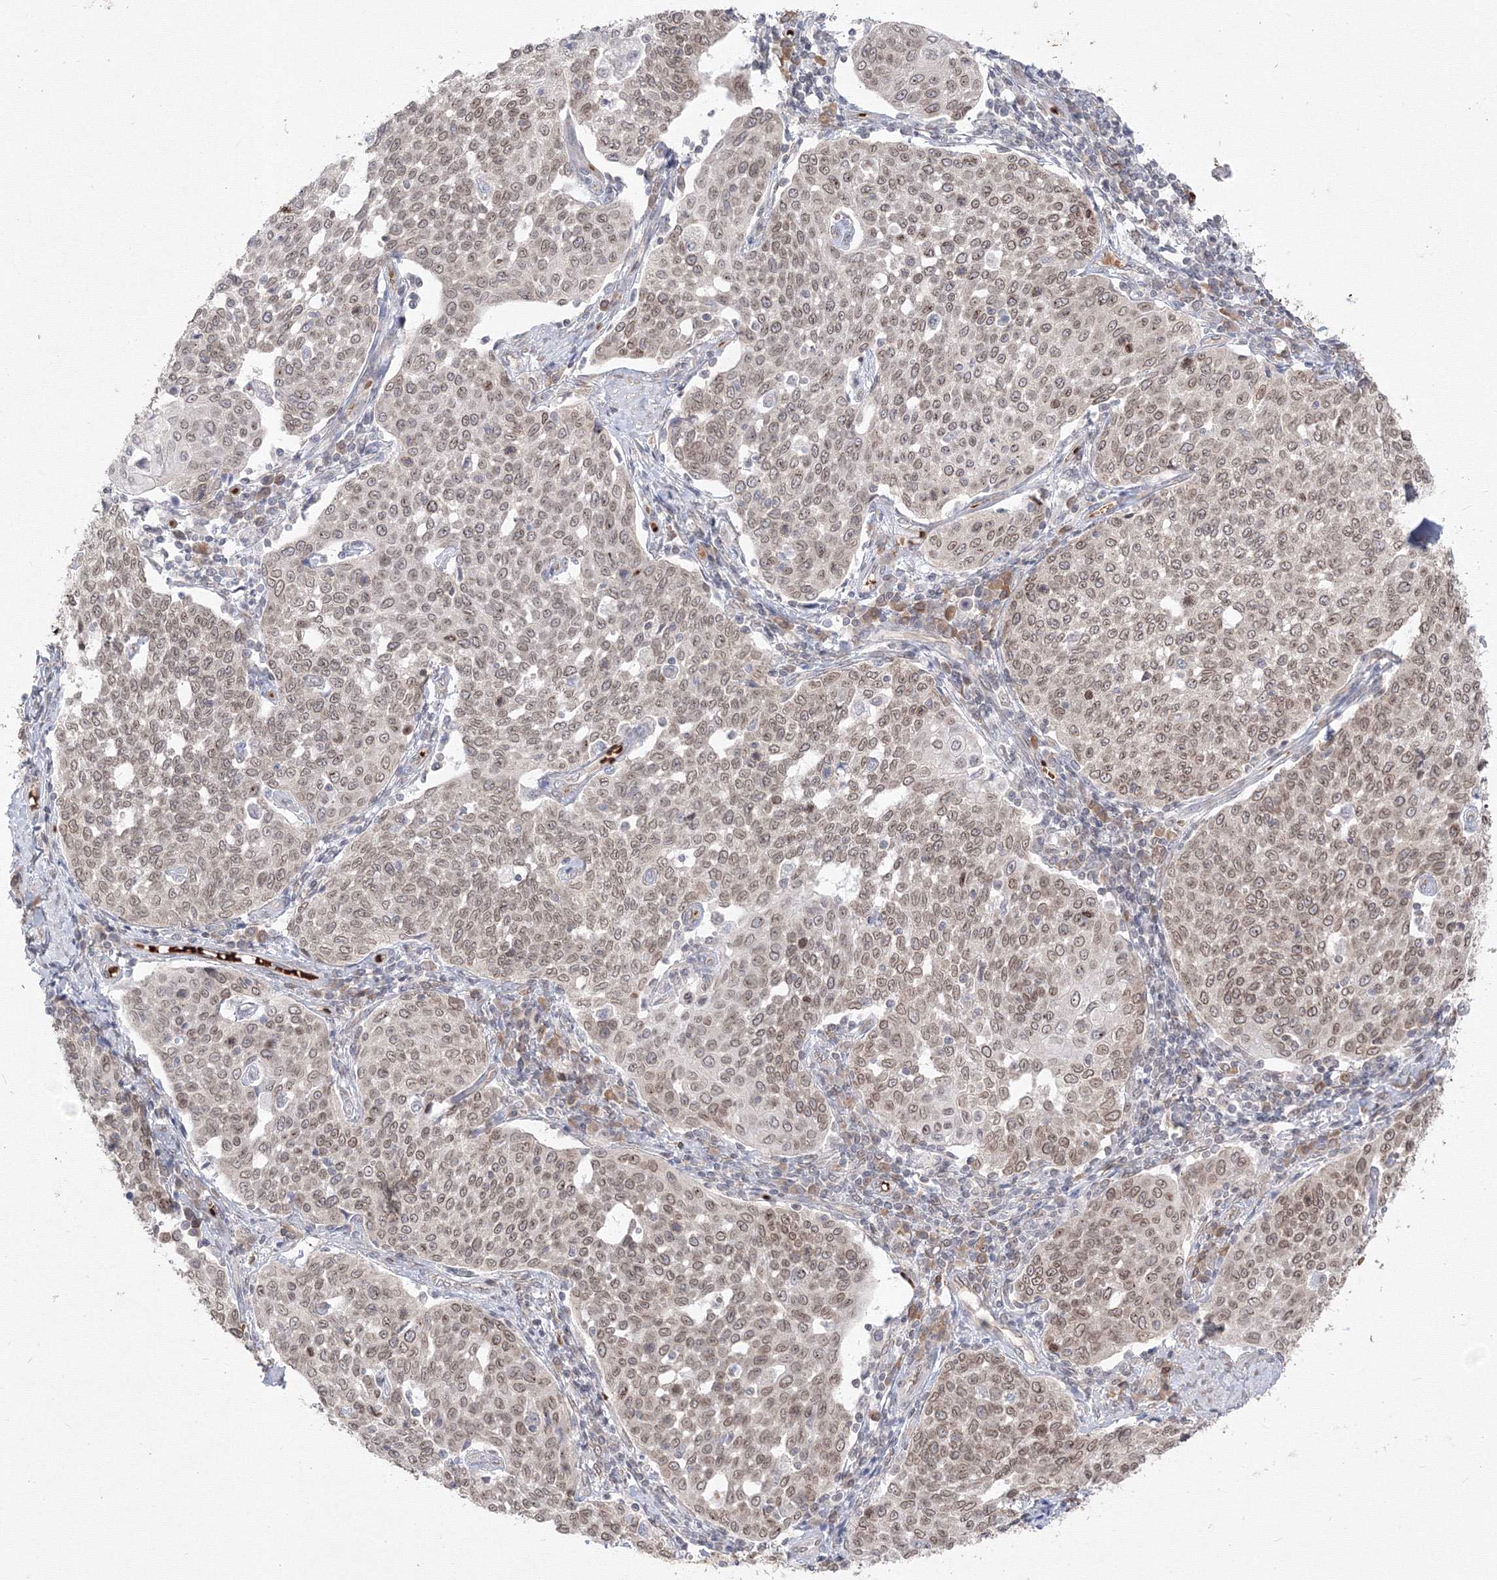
{"staining": {"intensity": "weak", "quantity": ">75%", "location": "cytoplasmic/membranous,nuclear"}, "tissue": "cervical cancer", "cell_type": "Tumor cells", "image_type": "cancer", "snomed": [{"axis": "morphology", "description": "Squamous cell carcinoma, NOS"}, {"axis": "topography", "description": "Cervix"}], "caption": "Immunohistochemical staining of cervical squamous cell carcinoma shows weak cytoplasmic/membranous and nuclear protein positivity in approximately >75% of tumor cells.", "gene": "DNAJB2", "patient": {"sex": "female", "age": 34}}